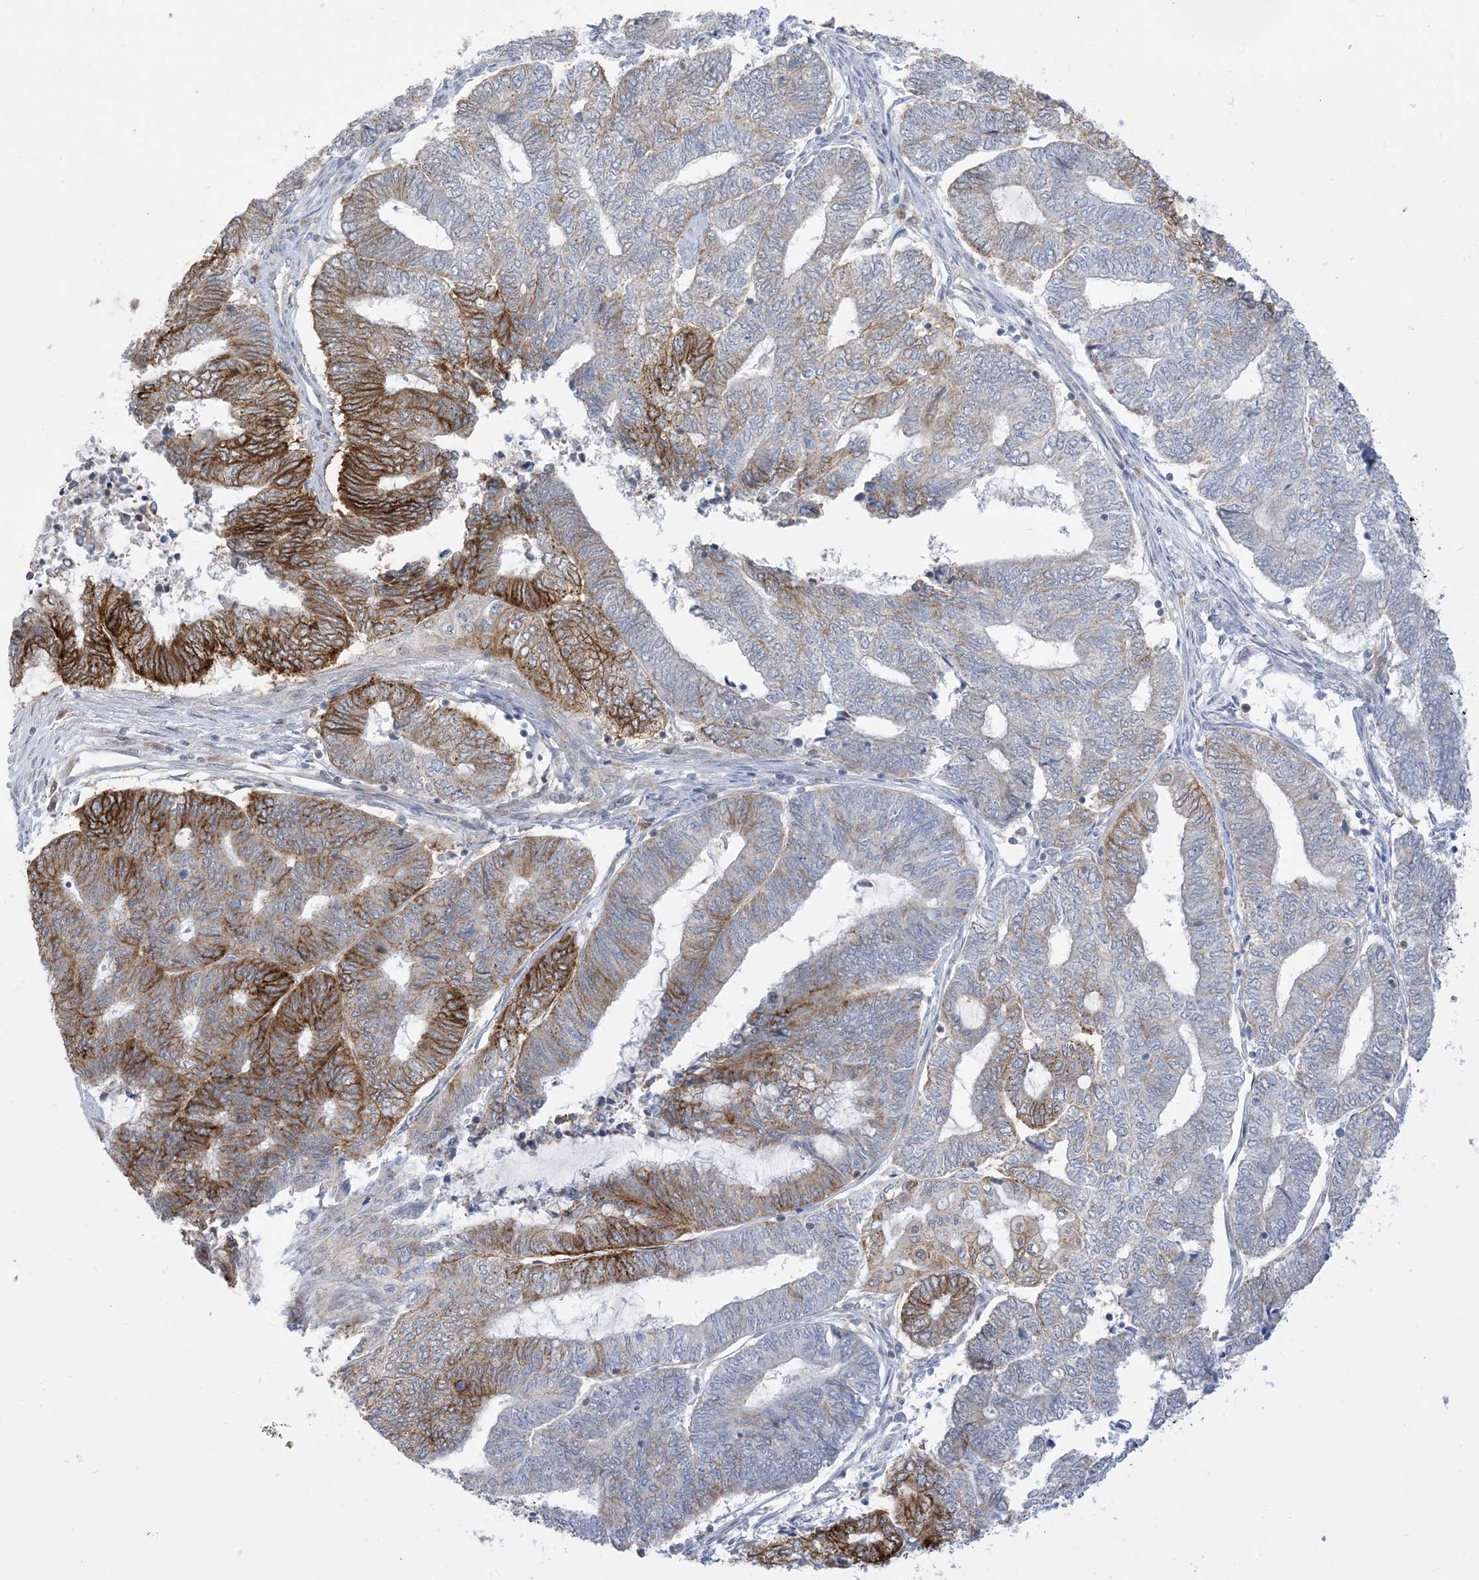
{"staining": {"intensity": "moderate", "quantity": "25%-75%", "location": "cytoplasmic/membranous"}, "tissue": "endometrial cancer", "cell_type": "Tumor cells", "image_type": "cancer", "snomed": [{"axis": "morphology", "description": "Adenocarcinoma, NOS"}, {"axis": "topography", "description": "Uterus"}, {"axis": "topography", "description": "Endometrium"}], "caption": "Immunohistochemical staining of endometrial adenocarcinoma shows moderate cytoplasmic/membranous protein positivity in about 25%-75% of tumor cells.", "gene": "CASP4", "patient": {"sex": "female", "age": 70}}